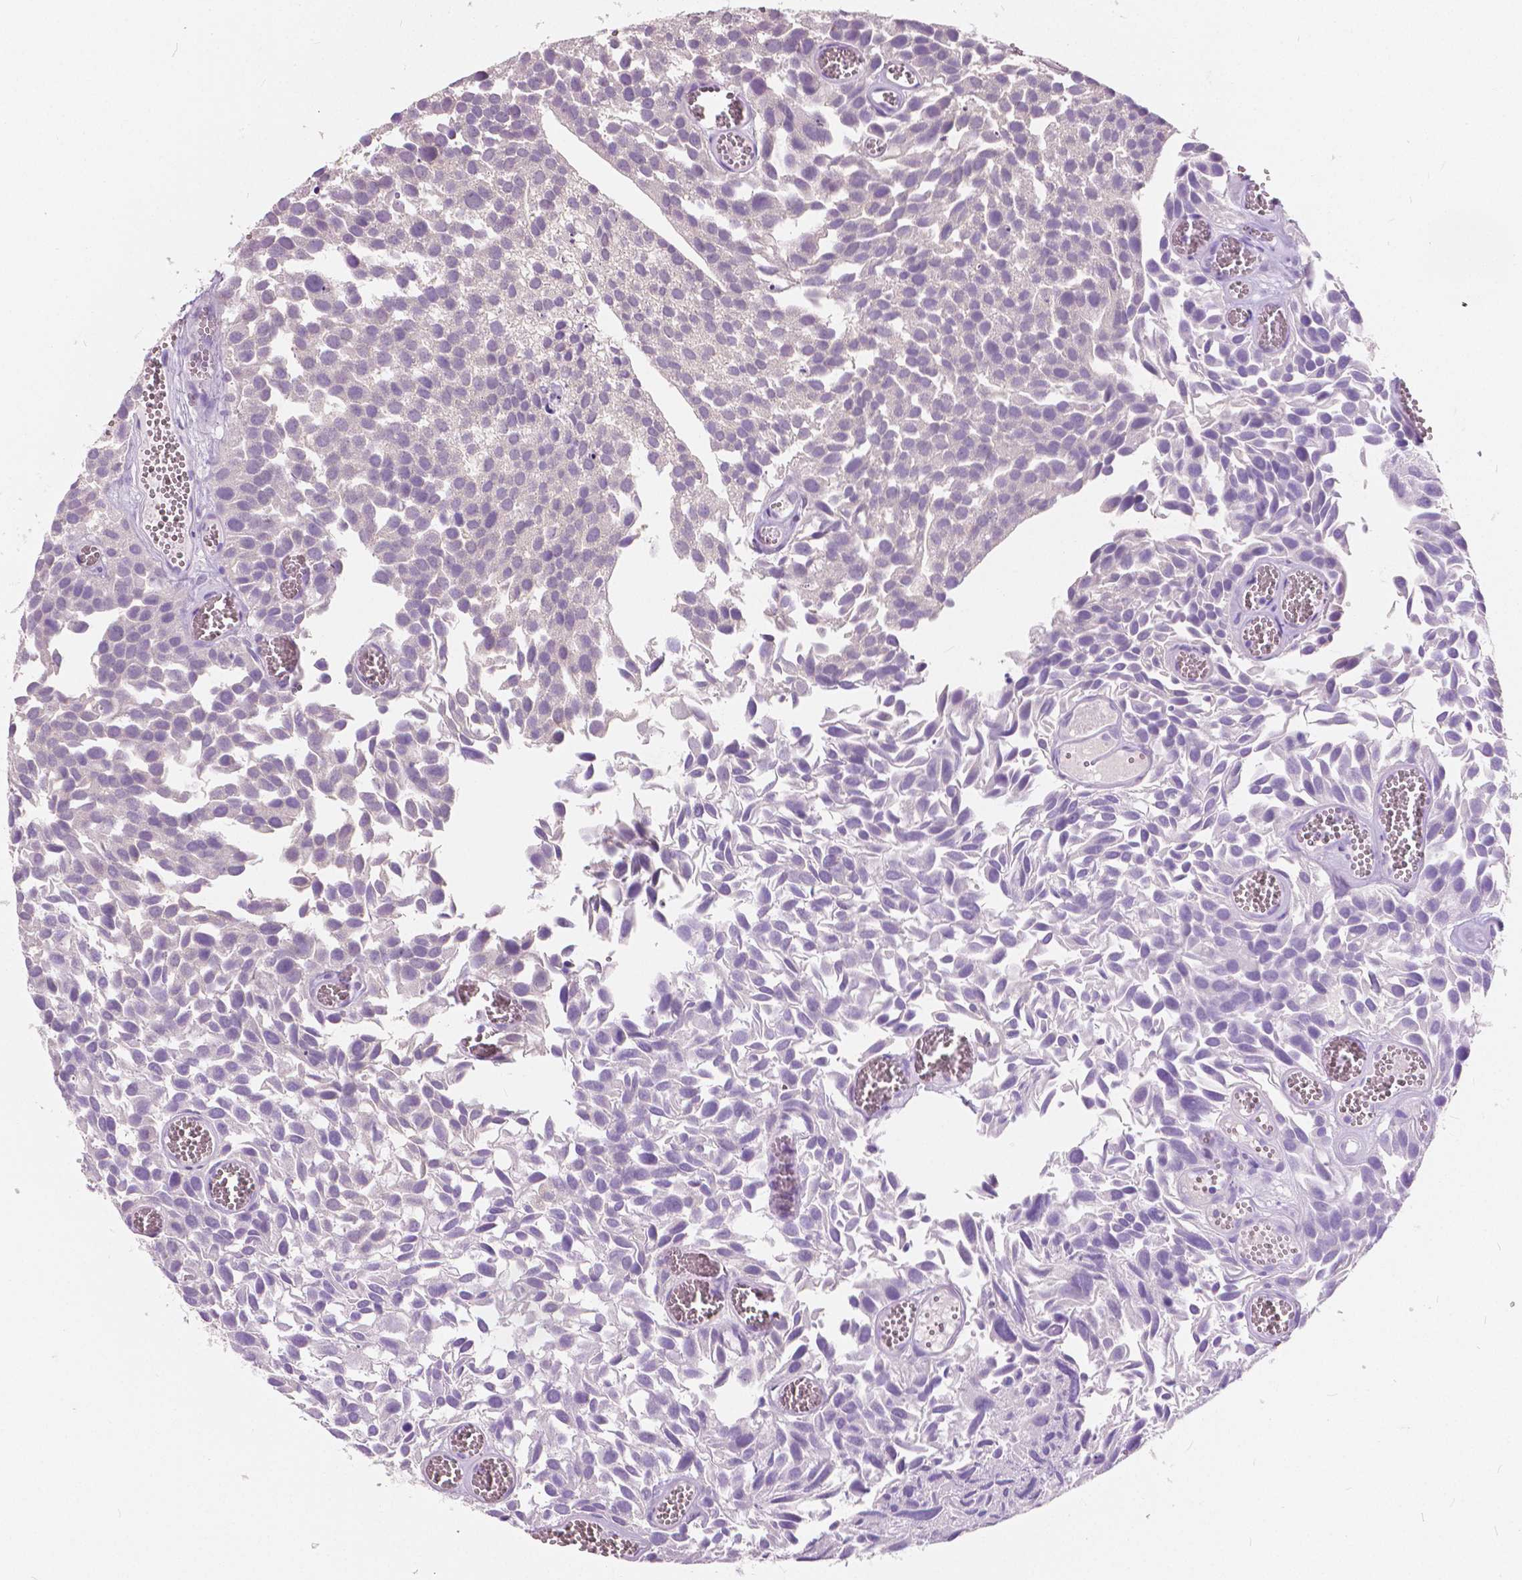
{"staining": {"intensity": "negative", "quantity": "none", "location": "none"}, "tissue": "urothelial cancer", "cell_type": "Tumor cells", "image_type": "cancer", "snomed": [{"axis": "morphology", "description": "Urothelial carcinoma, Low grade"}, {"axis": "topography", "description": "Urinary bladder"}], "caption": "An image of low-grade urothelial carcinoma stained for a protein reveals no brown staining in tumor cells.", "gene": "TKFC", "patient": {"sex": "female", "age": 69}}